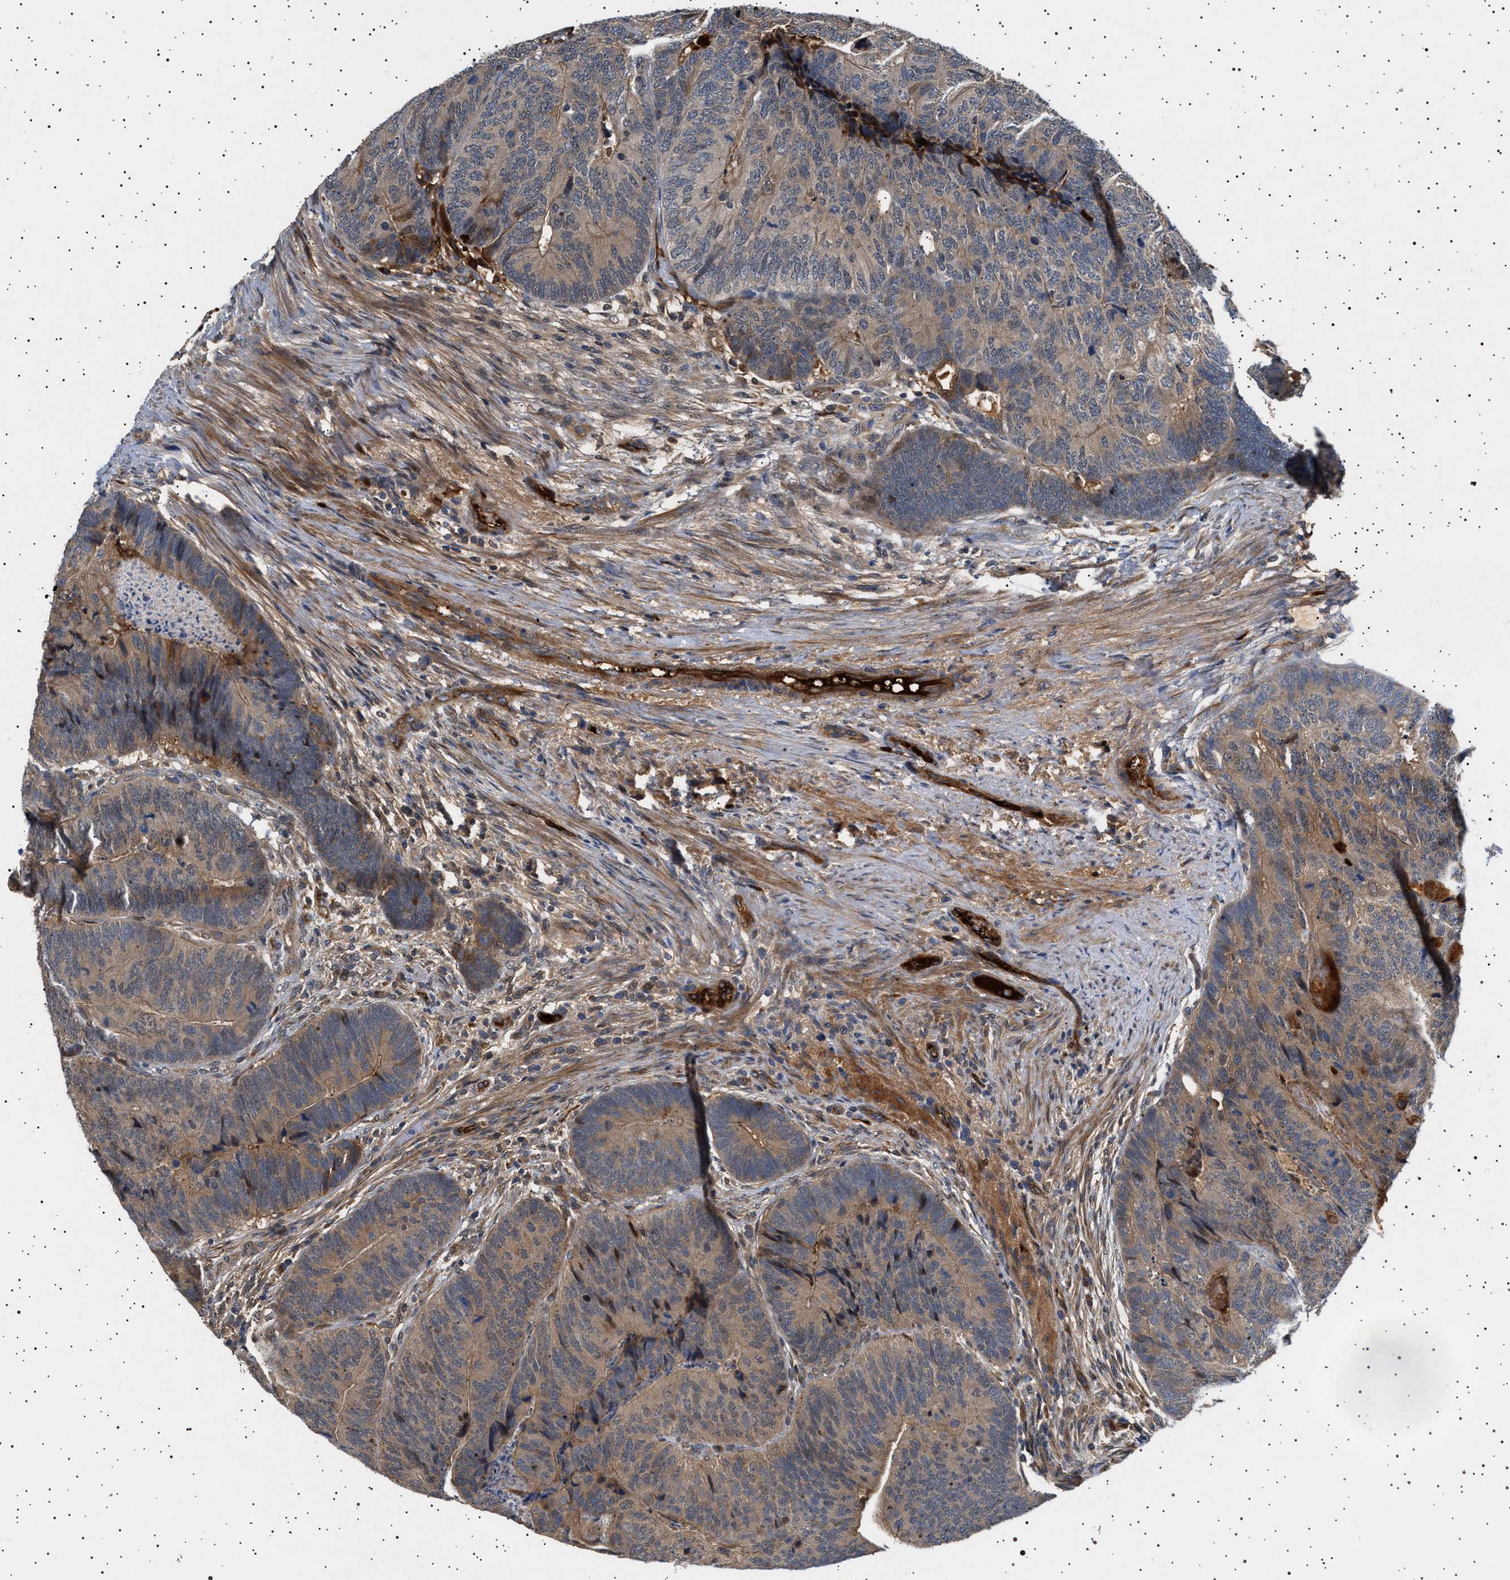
{"staining": {"intensity": "weak", "quantity": "25%-75%", "location": "cytoplasmic/membranous"}, "tissue": "colorectal cancer", "cell_type": "Tumor cells", "image_type": "cancer", "snomed": [{"axis": "morphology", "description": "Adenocarcinoma, NOS"}, {"axis": "topography", "description": "Colon"}], "caption": "Immunohistochemical staining of human adenocarcinoma (colorectal) exhibits low levels of weak cytoplasmic/membranous expression in approximately 25%-75% of tumor cells.", "gene": "FICD", "patient": {"sex": "female", "age": 67}}